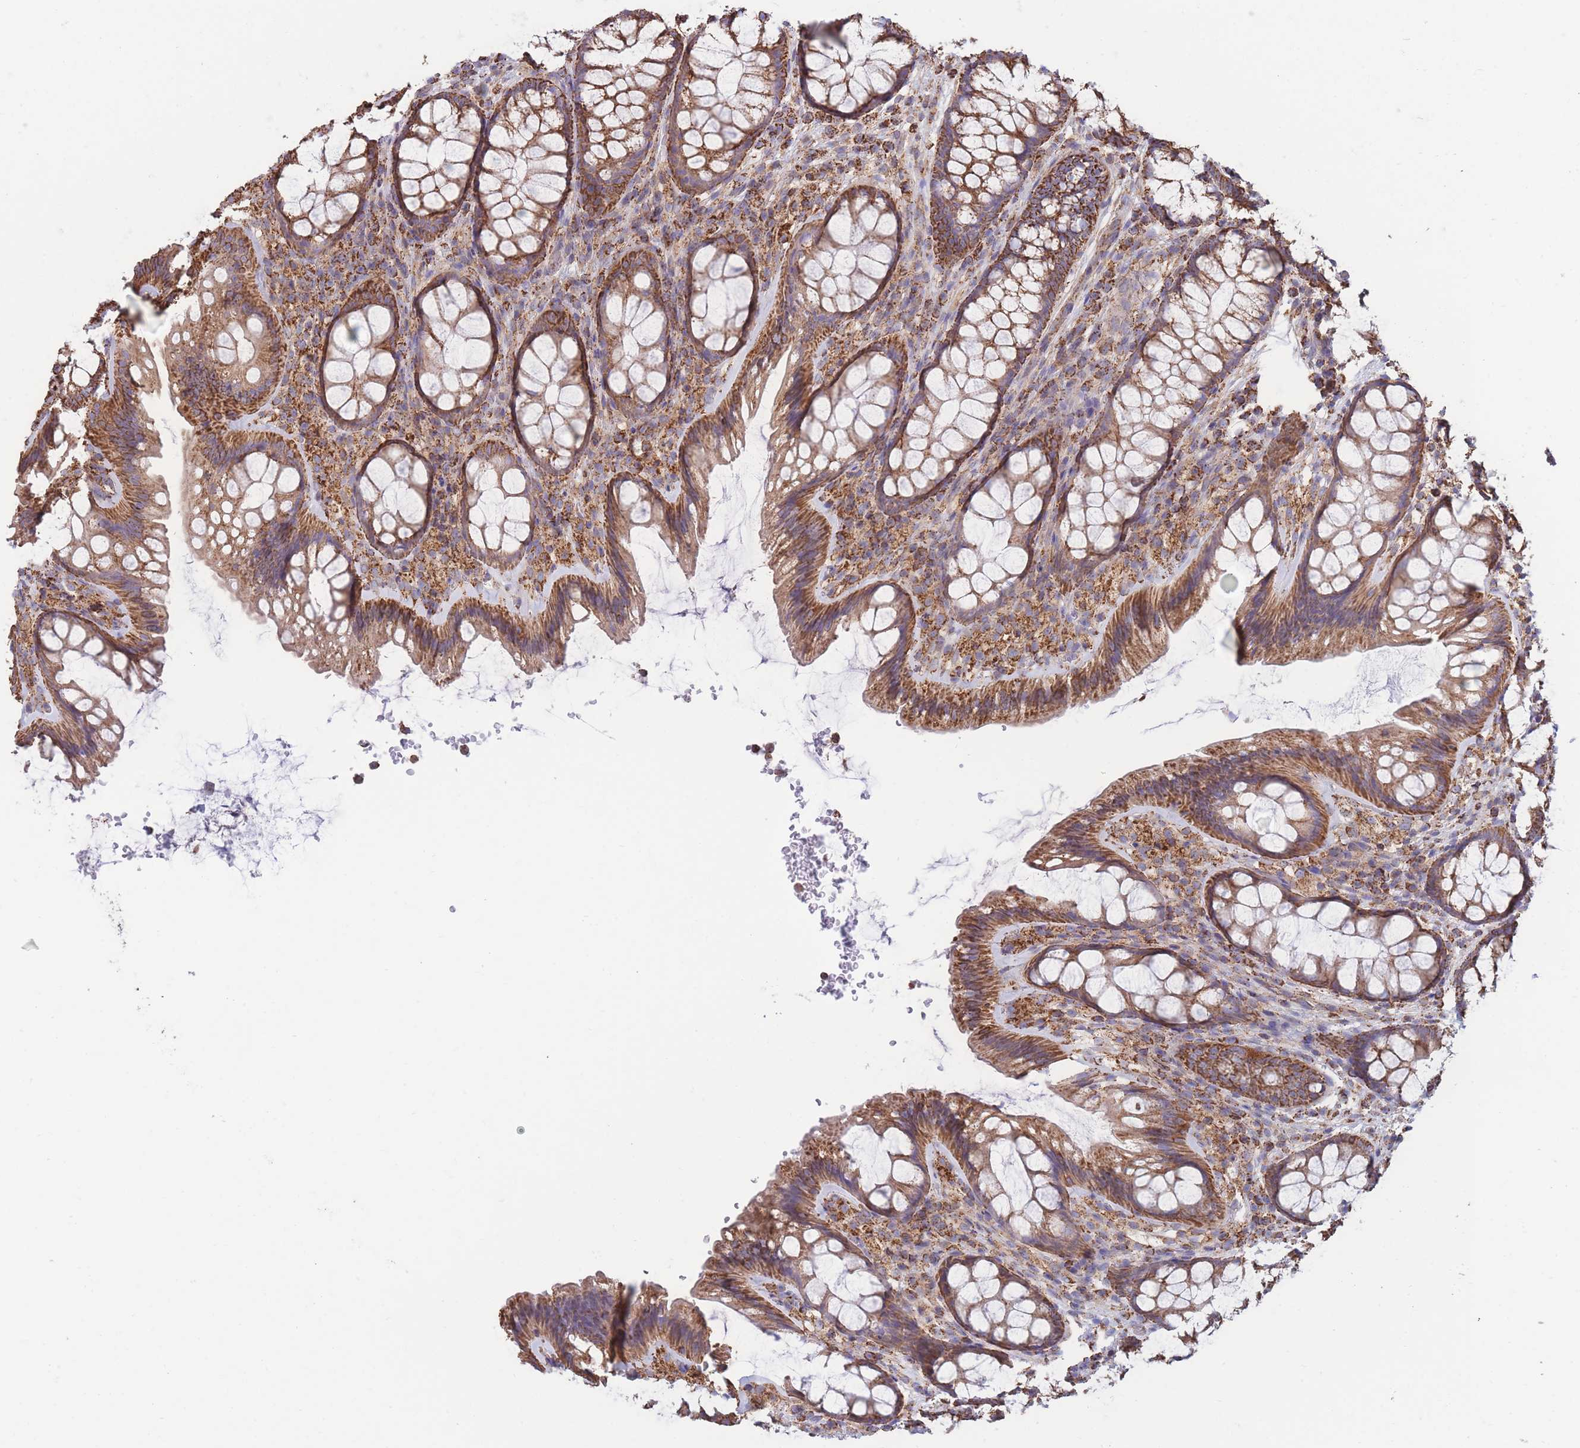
{"staining": {"intensity": "moderate", "quantity": ">75%", "location": "cytoplasmic/membranous"}, "tissue": "colon", "cell_type": "Endothelial cells", "image_type": "normal", "snomed": [{"axis": "morphology", "description": "Normal tissue, NOS"}, {"axis": "topography", "description": "Colon"}], "caption": "Unremarkable colon shows moderate cytoplasmic/membranous positivity in approximately >75% of endothelial cells.", "gene": "FKBP8", "patient": {"sex": "male", "age": 46}}